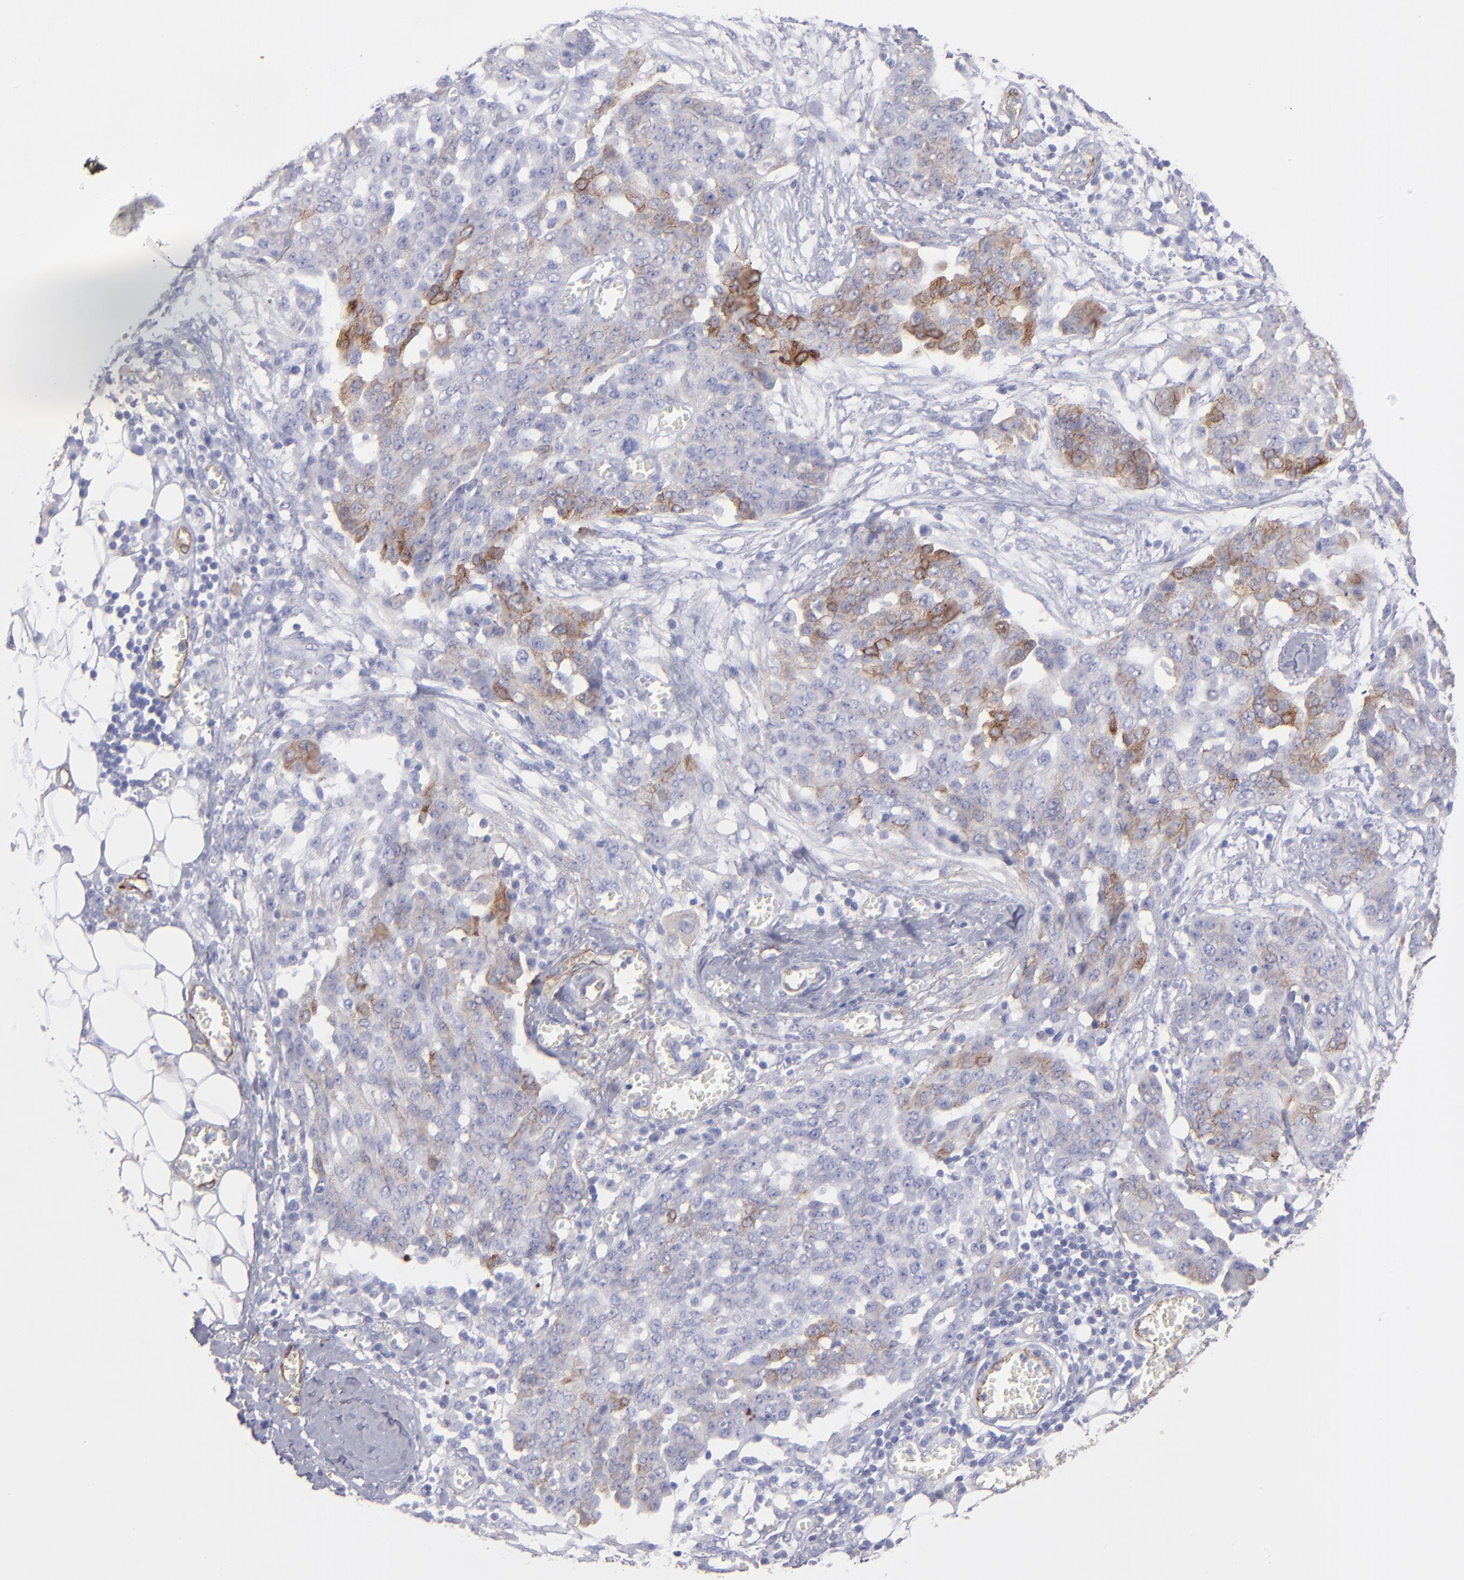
{"staining": {"intensity": "weak", "quantity": "25%-75%", "location": "cytoplasmic/membranous"}, "tissue": "ovarian cancer", "cell_type": "Tumor cells", "image_type": "cancer", "snomed": [{"axis": "morphology", "description": "Cystadenocarcinoma, serous, NOS"}, {"axis": "topography", "description": "Soft tissue"}, {"axis": "topography", "description": "Ovary"}], "caption": "Ovarian cancer (serous cystadenocarcinoma) tissue displays weak cytoplasmic/membranous positivity in approximately 25%-75% of tumor cells, visualized by immunohistochemistry. The protein is shown in brown color, while the nuclei are stained blue.", "gene": "AHNAK2", "patient": {"sex": "female", "age": 57}}